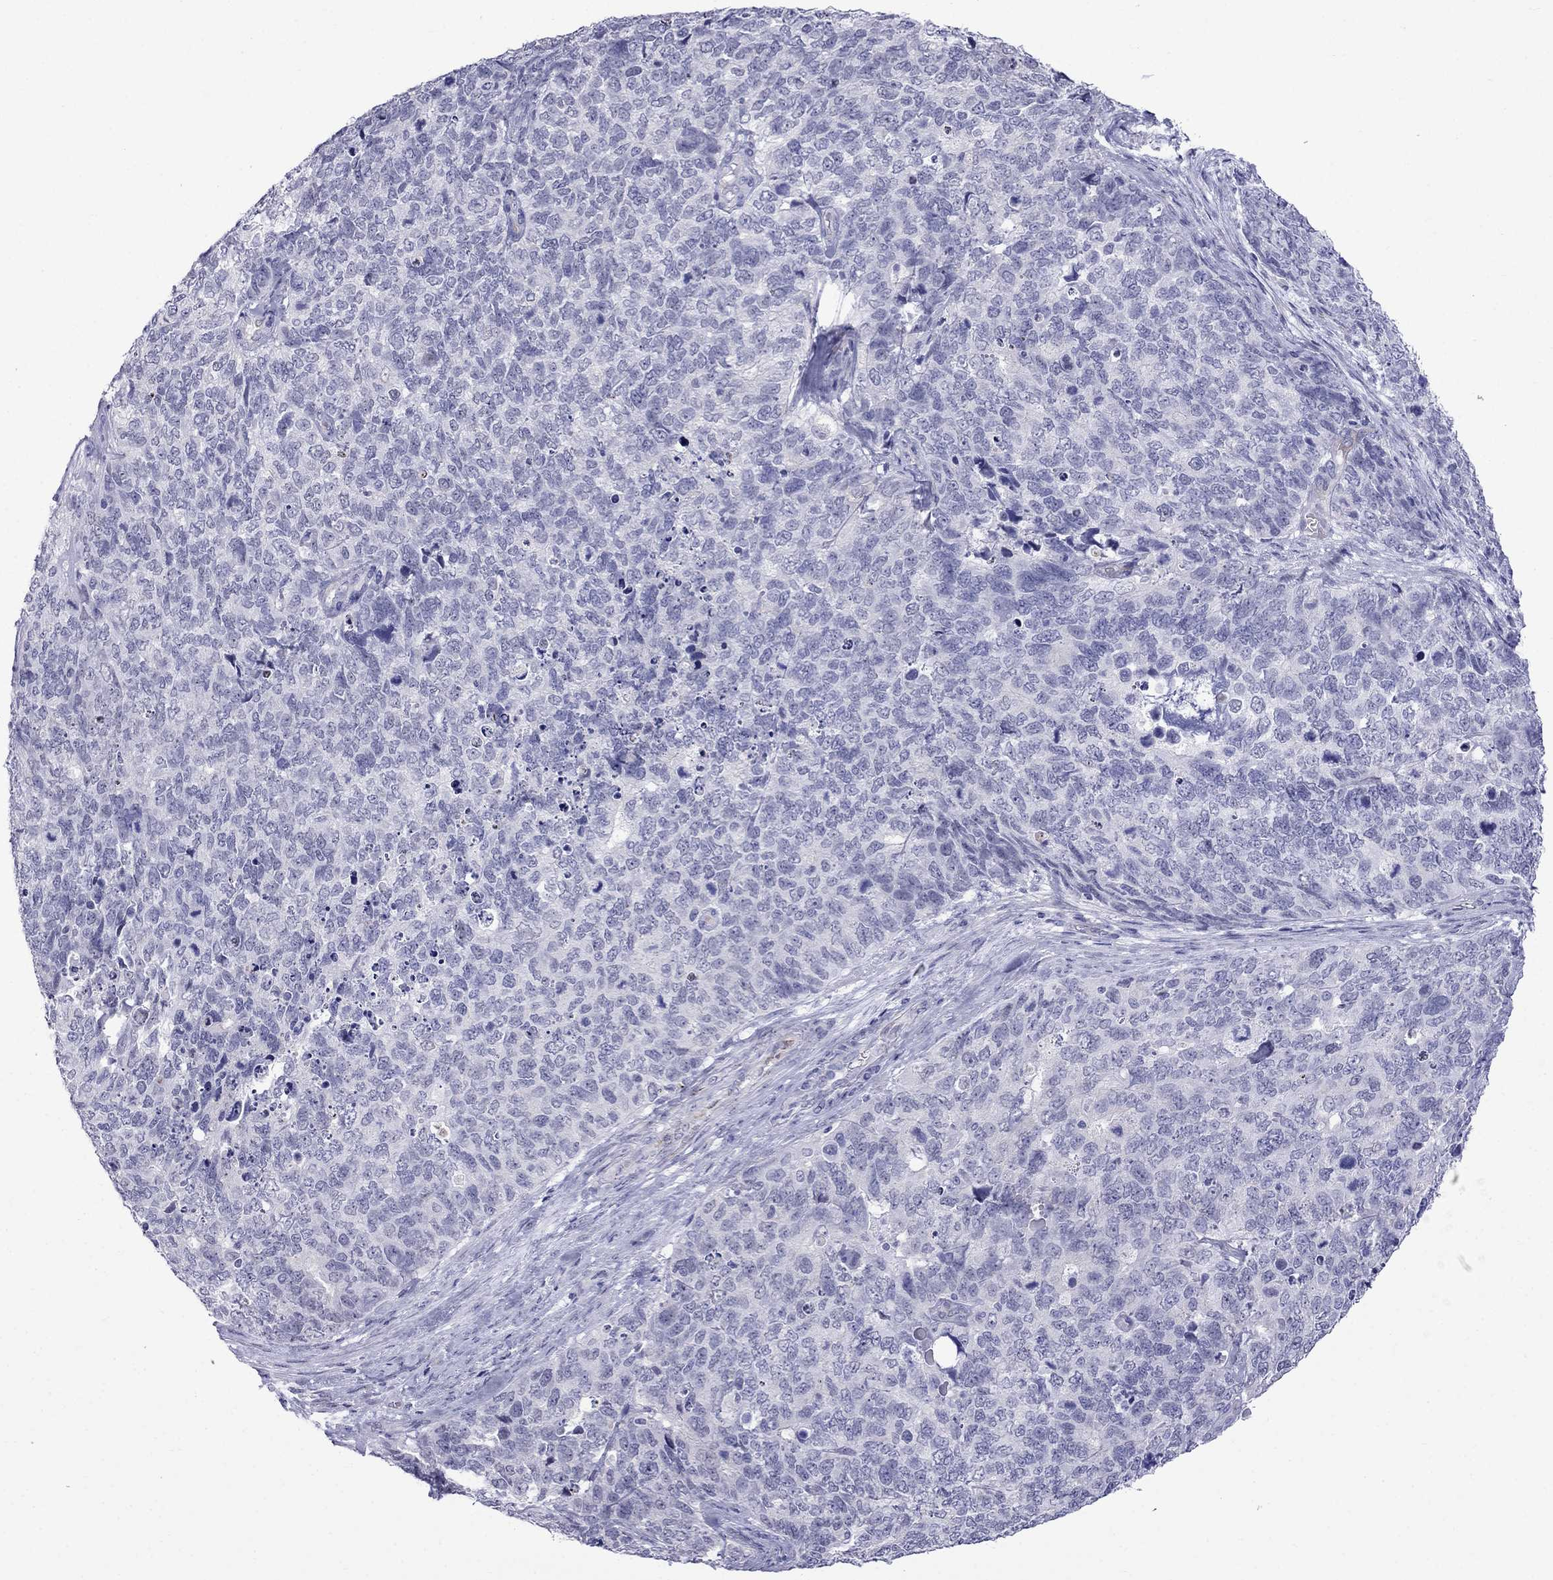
{"staining": {"intensity": "negative", "quantity": "none", "location": "none"}, "tissue": "cervical cancer", "cell_type": "Tumor cells", "image_type": "cancer", "snomed": [{"axis": "morphology", "description": "Squamous cell carcinoma, NOS"}, {"axis": "topography", "description": "Cervix"}], "caption": "Human cervical cancer (squamous cell carcinoma) stained for a protein using IHC demonstrates no staining in tumor cells.", "gene": "MGP", "patient": {"sex": "female", "age": 63}}